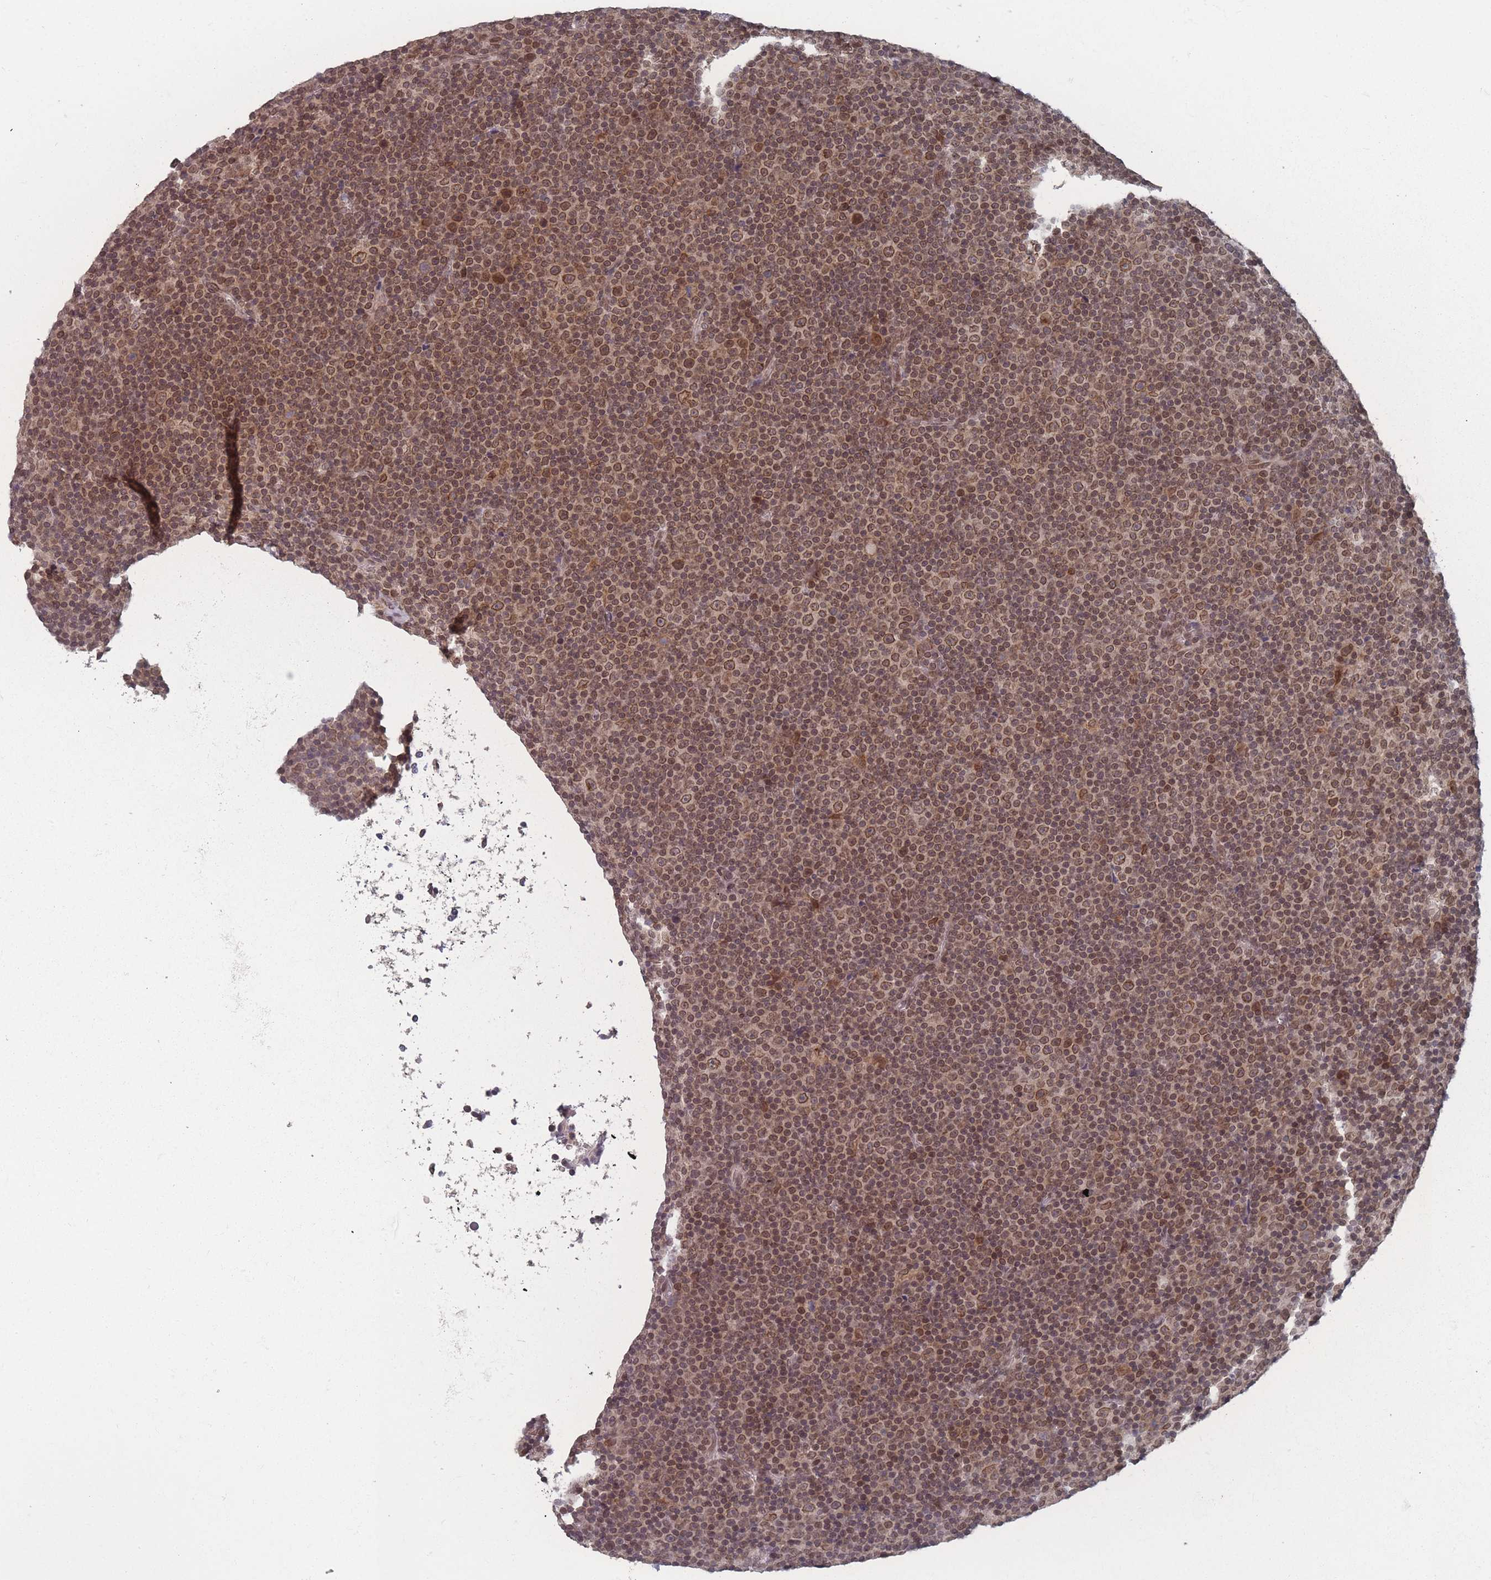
{"staining": {"intensity": "moderate", "quantity": ">75%", "location": "nuclear"}, "tissue": "lymphoma", "cell_type": "Tumor cells", "image_type": "cancer", "snomed": [{"axis": "morphology", "description": "Malignant lymphoma, non-Hodgkin's type, Low grade"}, {"axis": "topography", "description": "Lymph node"}], "caption": "The image demonstrates staining of lymphoma, revealing moderate nuclear protein expression (brown color) within tumor cells.", "gene": "TBC1D25", "patient": {"sex": "female", "age": 67}}